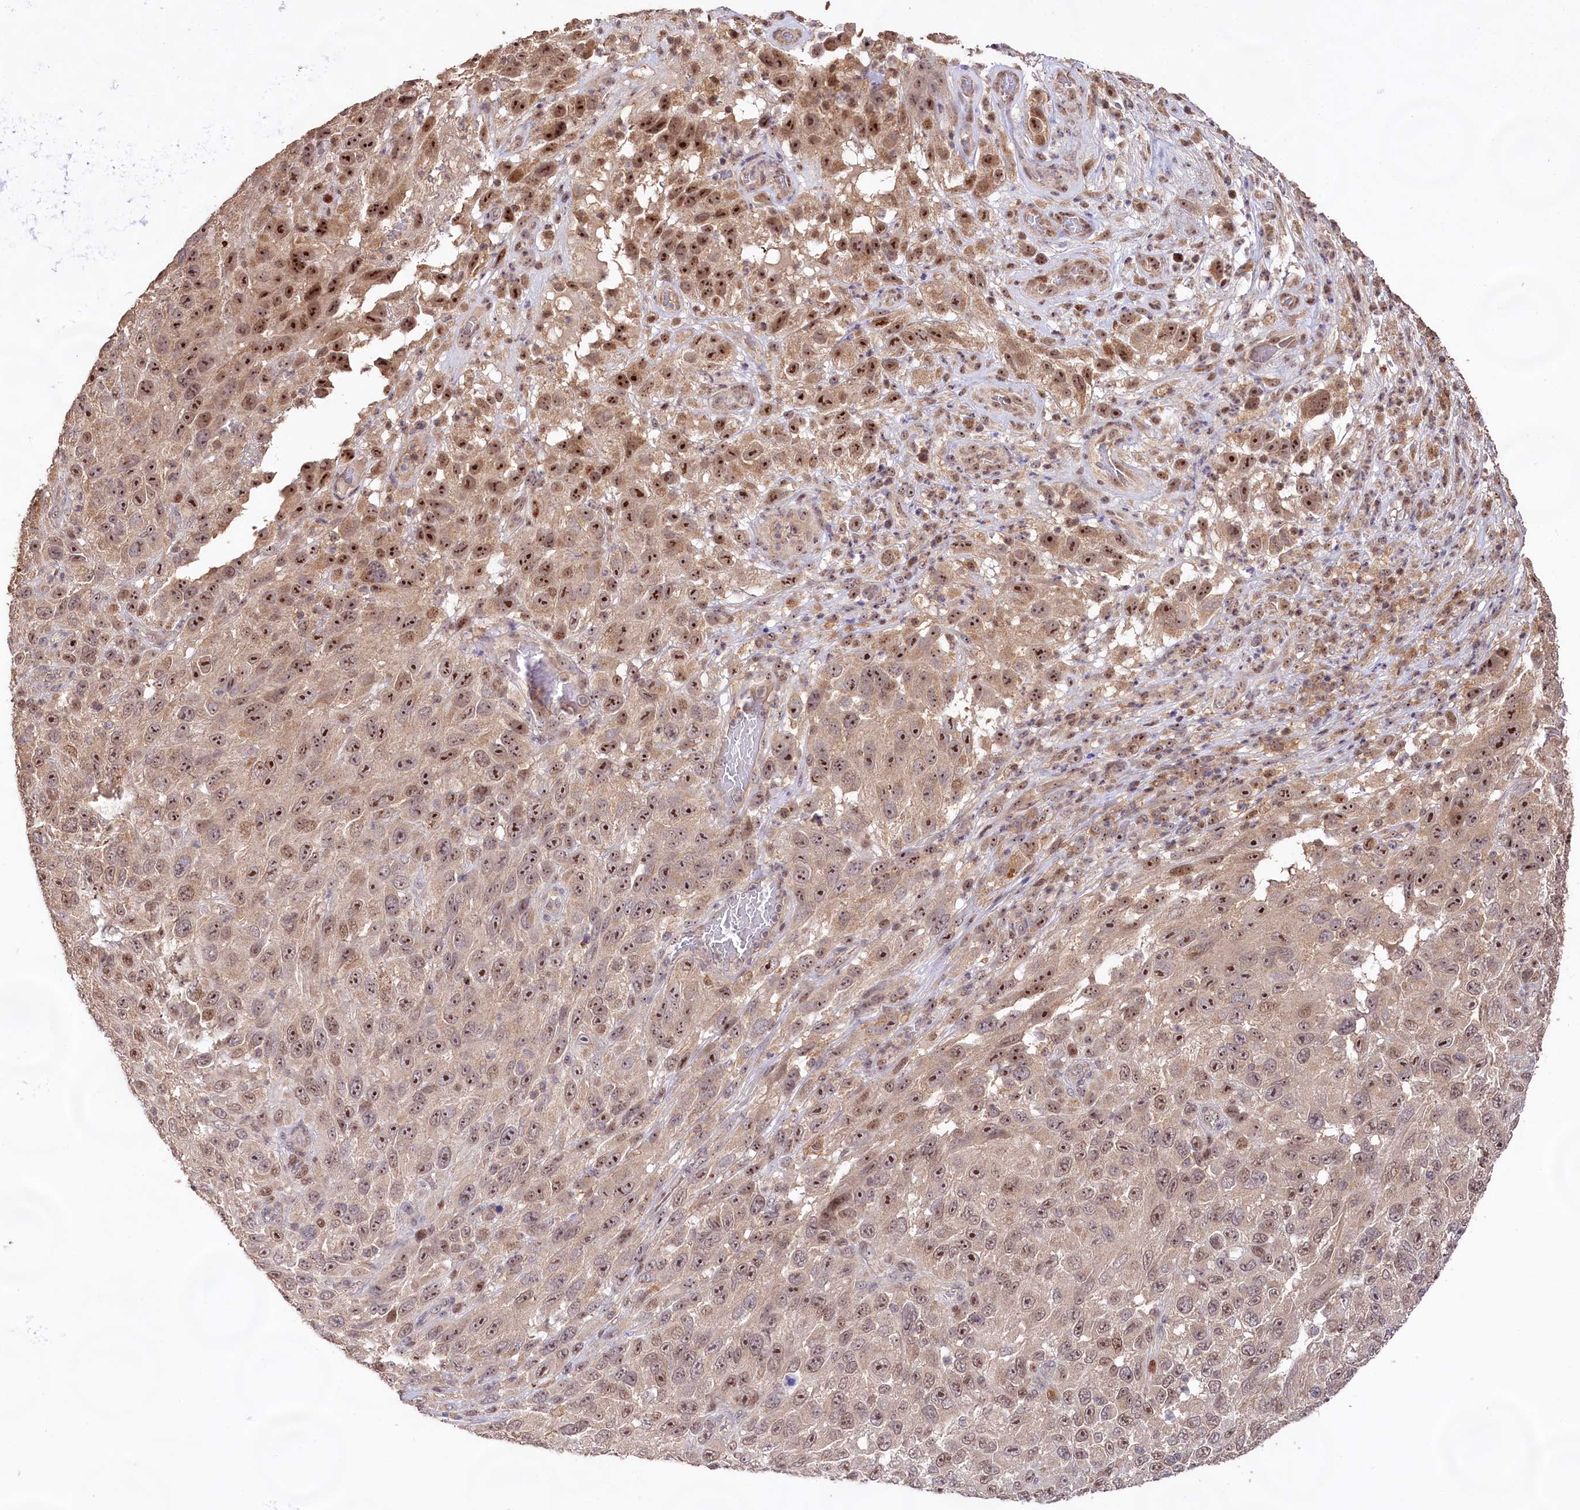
{"staining": {"intensity": "moderate", "quantity": ">75%", "location": "nuclear"}, "tissue": "melanoma", "cell_type": "Tumor cells", "image_type": "cancer", "snomed": [{"axis": "morphology", "description": "Malignant melanoma, NOS"}, {"axis": "topography", "description": "Skin"}], "caption": "Tumor cells display medium levels of moderate nuclear expression in about >75% of cells in malignant melanoma.", "gene": "RRP8", "patient": {"sex": "female", "age": 96}}